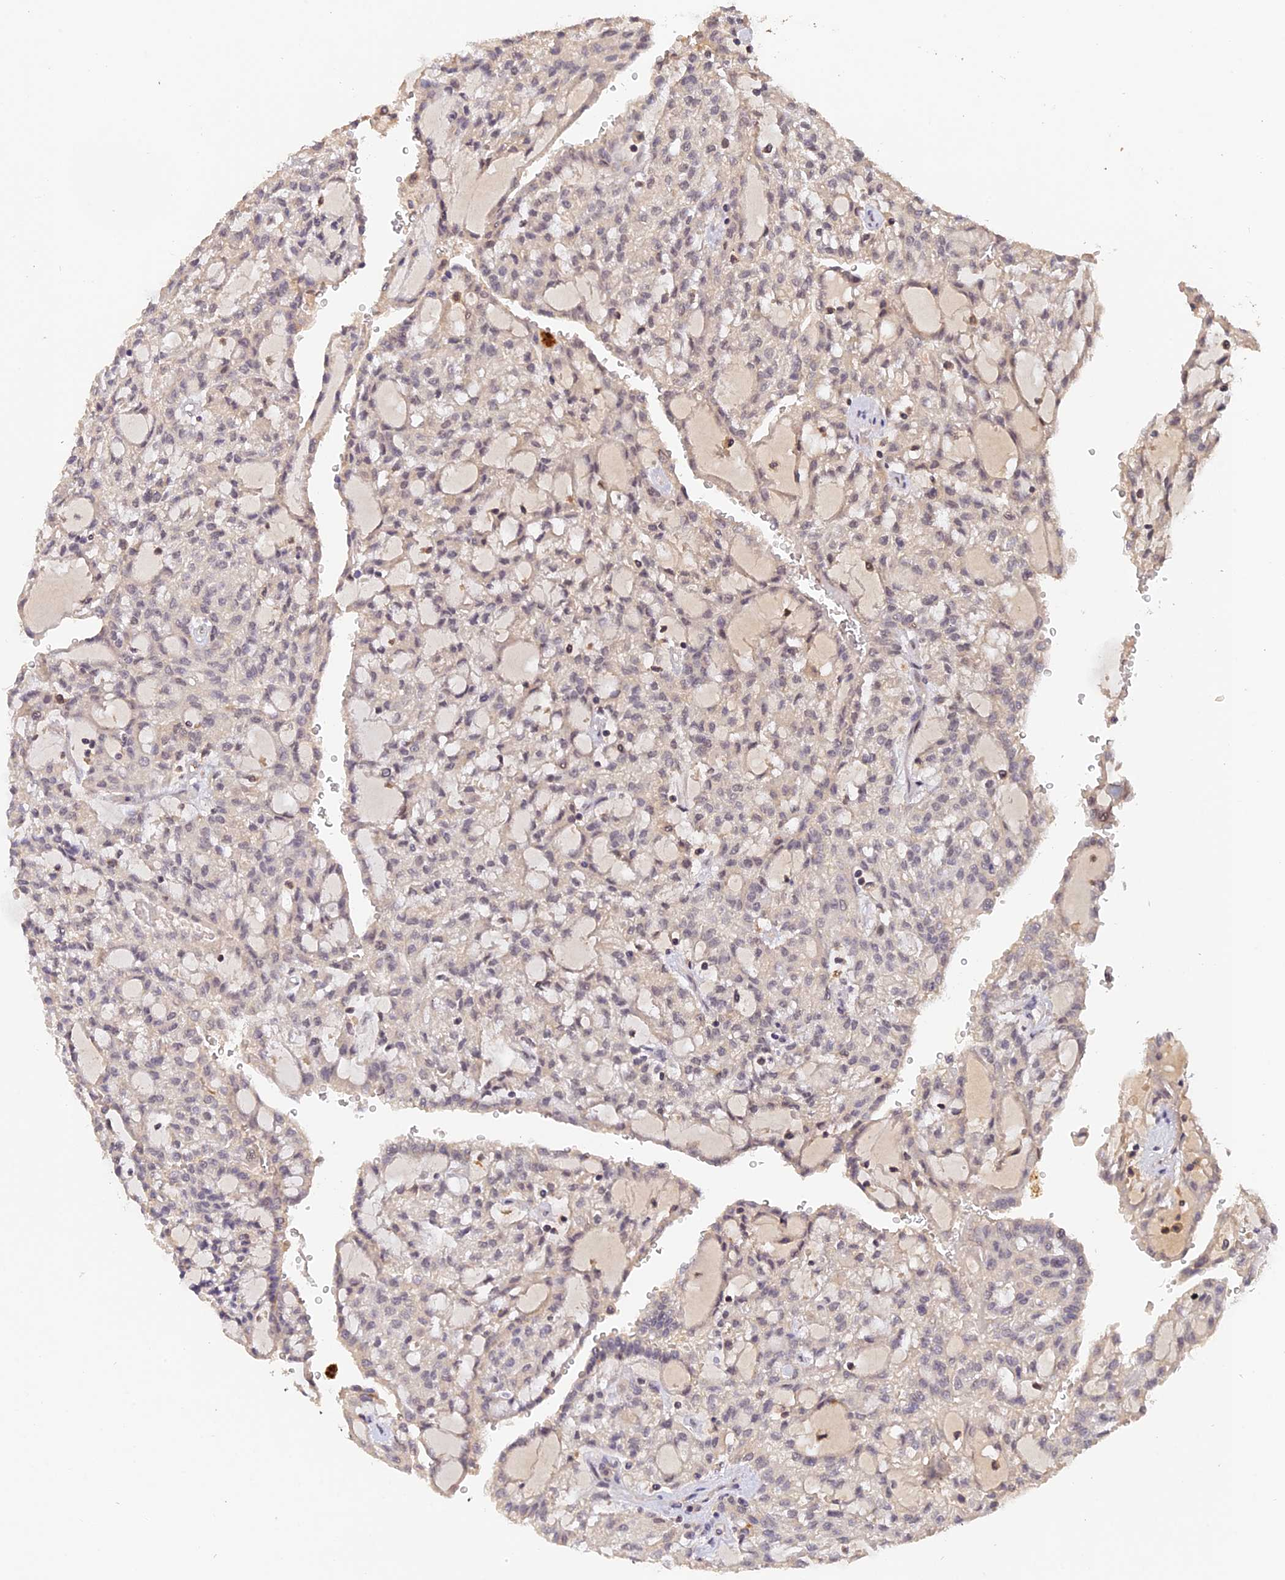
{"staining": {"intensity": "negative", "quantity": "none", "location": "none"}, "tissue": "renal cancer", "cell_type": "Tumor cells", "image_type": "cancer", "snomed": [{"axis": "morphology", "description": "Adenocarcinoma, NOS"}, {"axis": "topography", "description": "Kidney"}], "caption": "IHC image of human adenocarcinoma (renal) stained for a protein (brown), which exhibits no expression in tumor cells.", "gene": "ZNF436", "patient": {"sex": "male", "age": 63}}